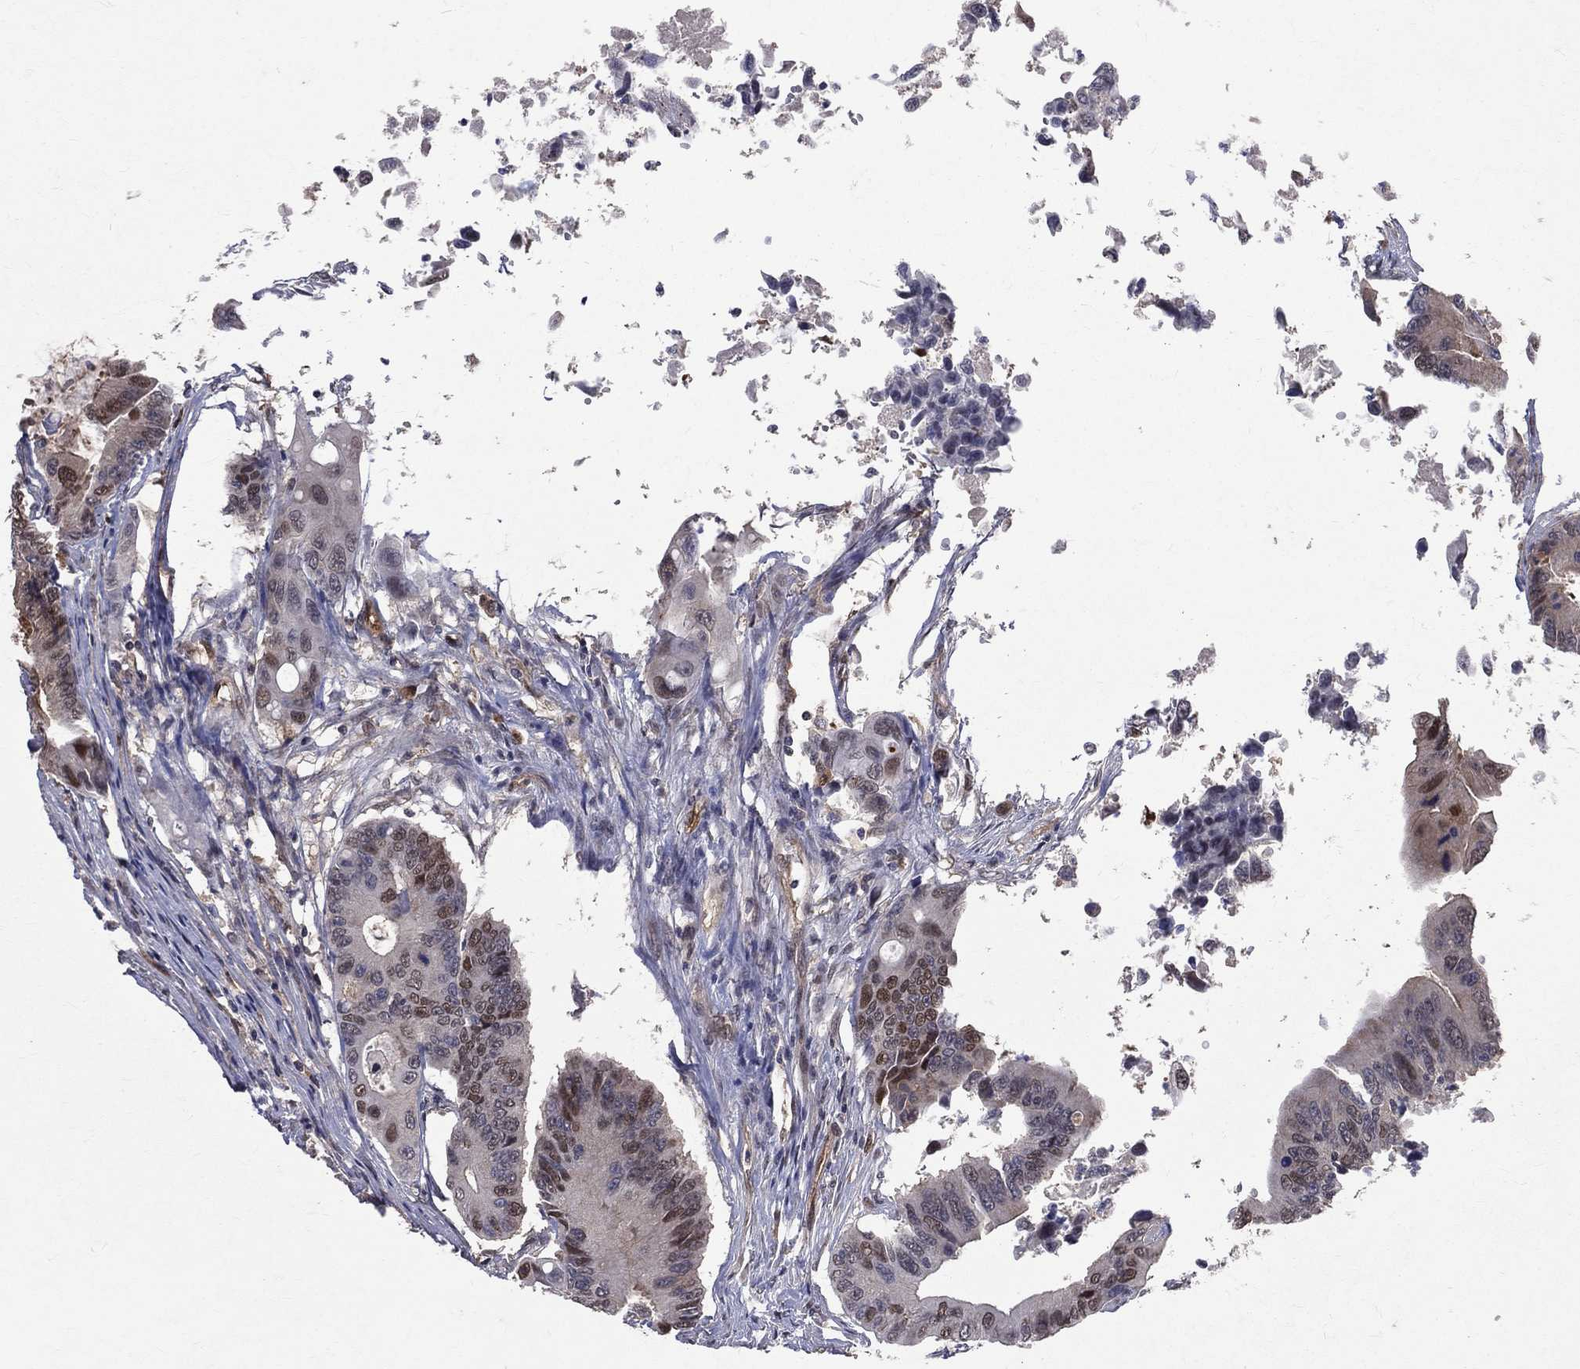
{"staining": {"intensity": "moderate", "quantity": "25%-75%", "location": "nuclear"}, "tissue": "colorectal cancer", "cell_type": "Tumor cells", "image_type": "cancer", "snomed": [{"axis": "morphology", "description": "Adenocarcinoma, NOS"}, {"axis": "topography", "description": "Colon"}], "caption": "The immunohistochemical stain labels moderate nuclear expression in tumor cells of colorectal cancer (adenocarcinoma) tissue.", "gene": "GMPR2", "patient": {"sex": "female", "age": 90}}